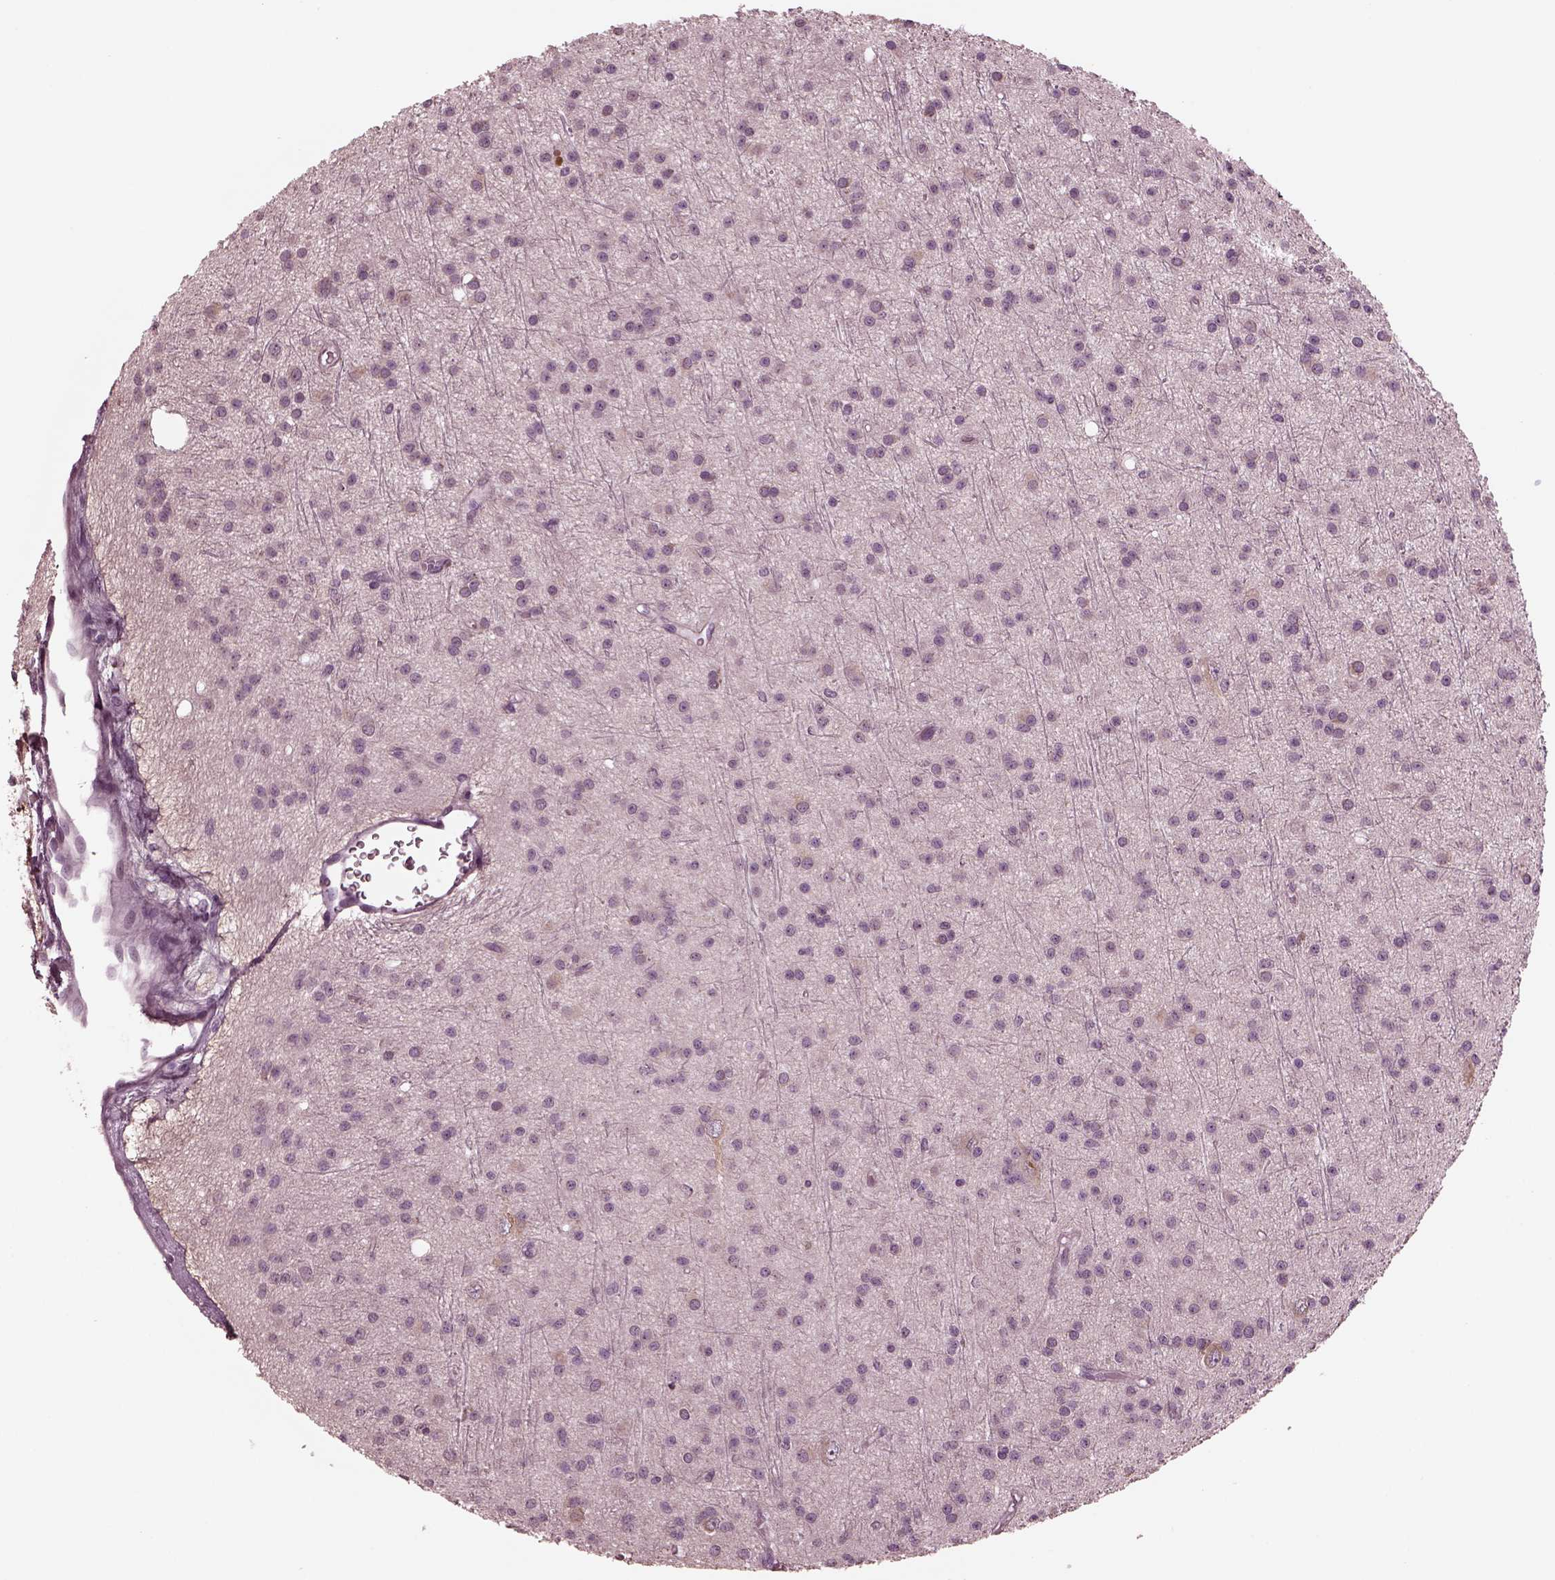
{"staining": {"intensity": "negative", "quantity": "none", "location": "none"}, "tissue": "glioma", "cell_type": "Tumor cells", "image_type": "cancer", "snomed": [{"axis": "morphology", "description": "Glioma, malignant, Low grade"}, {"axis": "topography", "description": "Brain"}], "caption": "This is a photomicrograph of immunohistochemistry staining of malignant glioma (low-grade), which shows no positivity in tumor cells. Brightfield microscopy of IHC stained with DAB (brown) and hematoxylin (blue), captured at high magnification.", "gene": "CLCN4", "patient": {"sex": "male", "age": 27}}